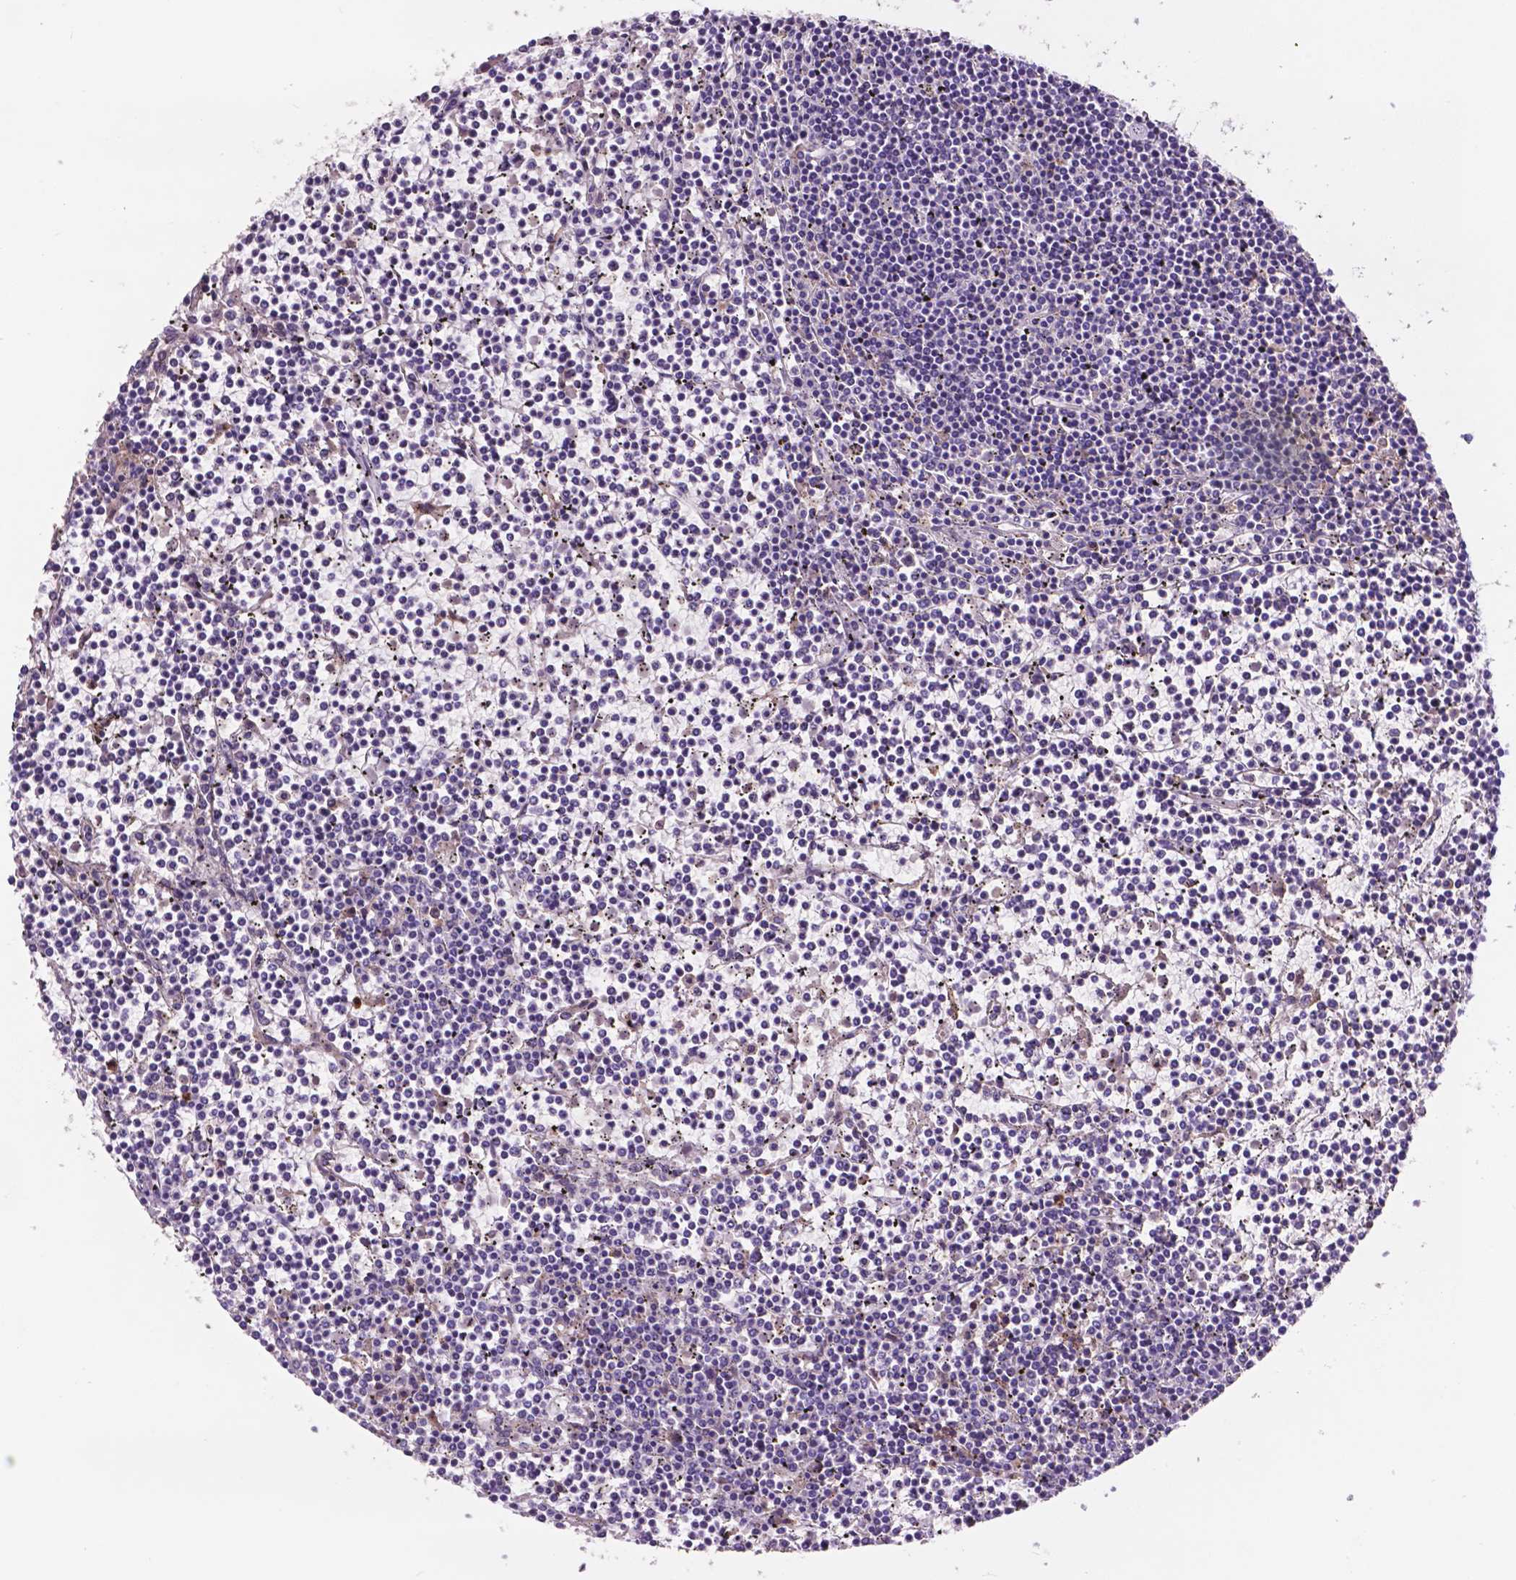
{"staining": {"intensity": "negative", "quantity": "none", "location": "none"}, "tissue": "lymphoma", "cell_type": "Tumor cells", "image_type": "cancer", "snomed": [{"axis": "morphology", "description": "Malignant lymphoma, non-Hodgkin's type, Low grade"}, {"axis": "topography", "description": "Spleen"}], "caption": "This is an immunohistochemistry photomicrograph of lymphoma. There is no staining in tumor cells.", "gene": "PLSCR1", "patient": {"sex": "female", "age": 19}}